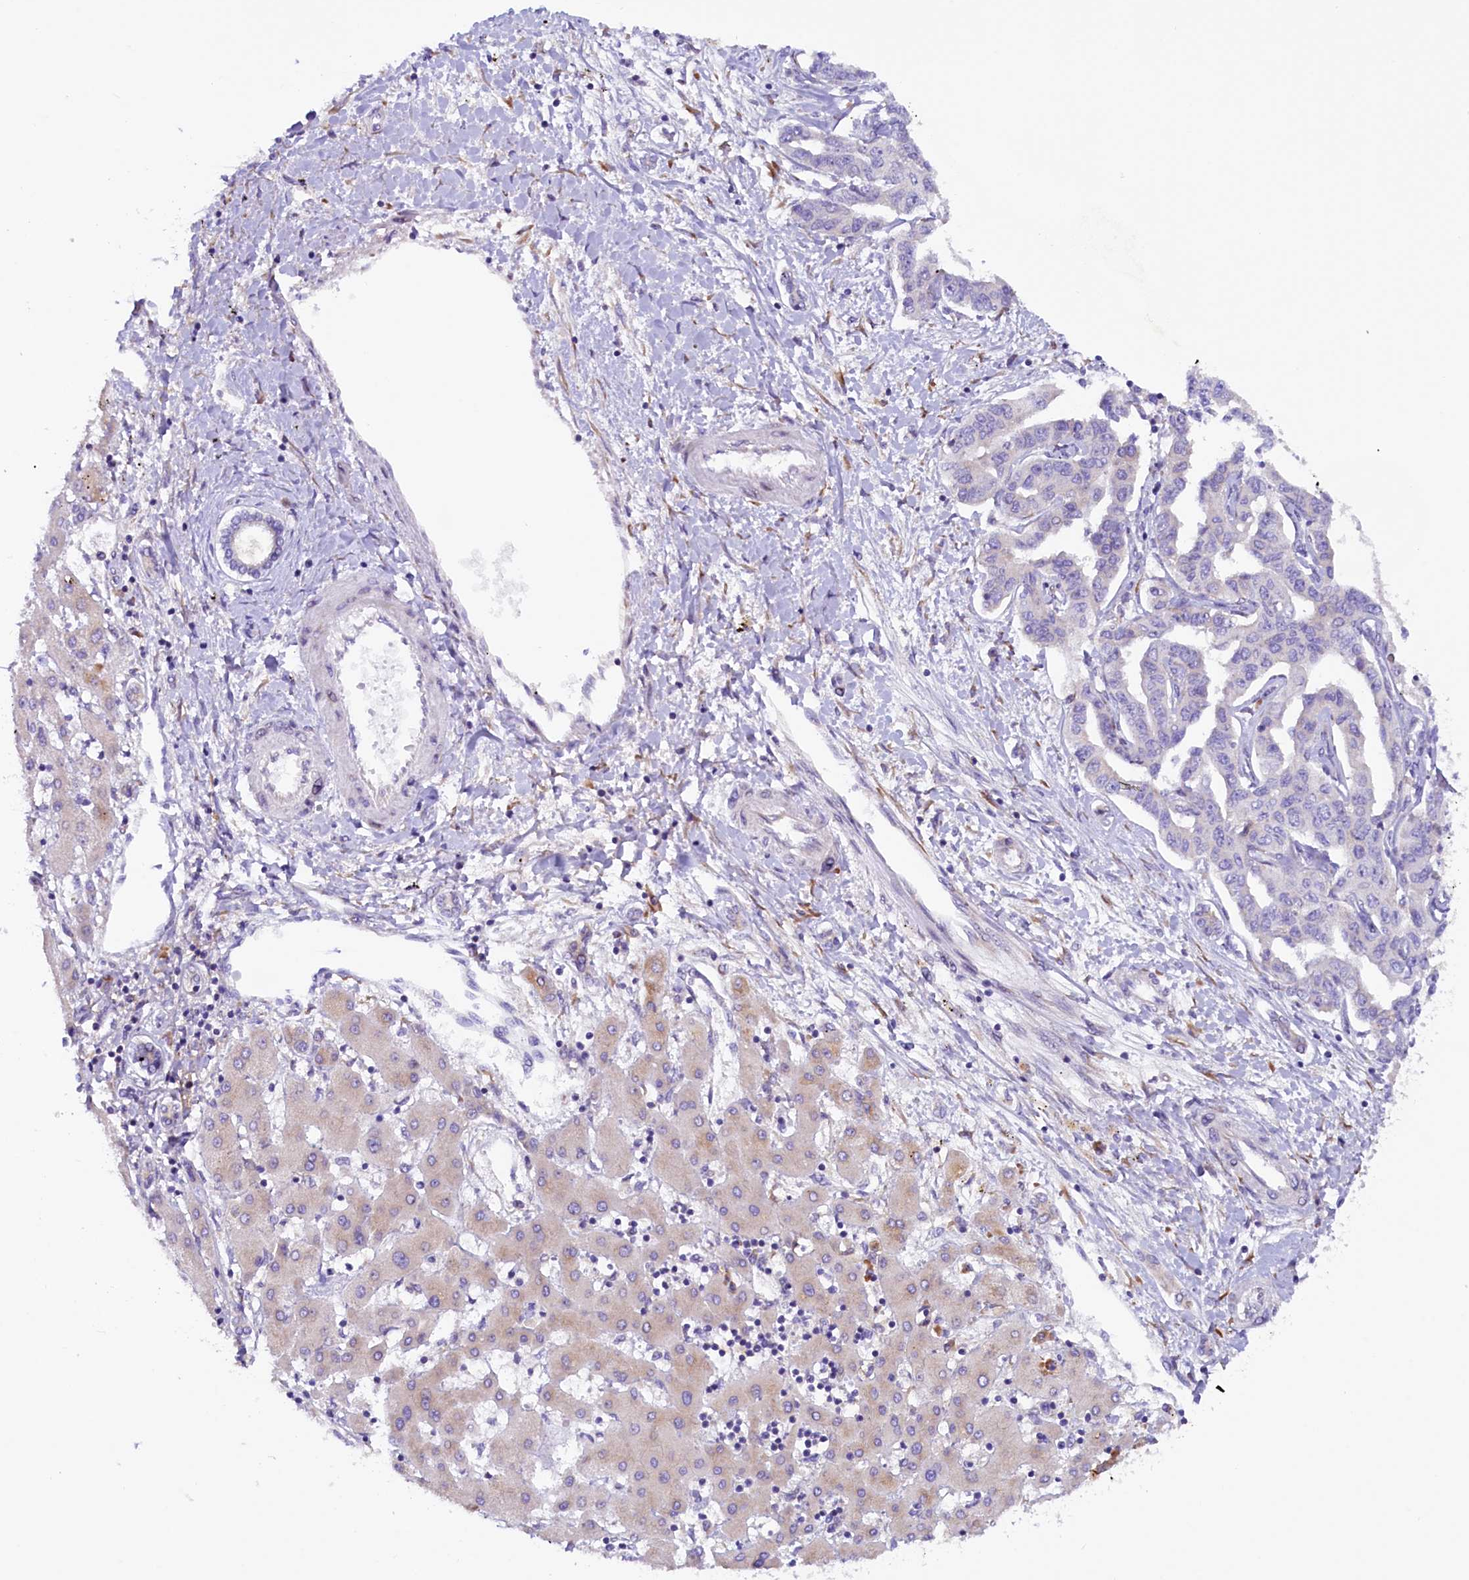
{"staining": {"intensity": "negative", "quantity": "none", "location": "none"}, "tissue": "liver cancer", "cell_type": "Tumor cells", "image_type": "cancer", "snomed": [{"axis": "morphology", "description": "Cholangiocarcinoma"}, {"axis": "topography", "description": "Liver"}], "caption": "Tumor cells show no significant staining in liver cancer (cholangiocarcinoma).", "gene": "SSC5D", "patient": {"sex": "male", "age": 59}}